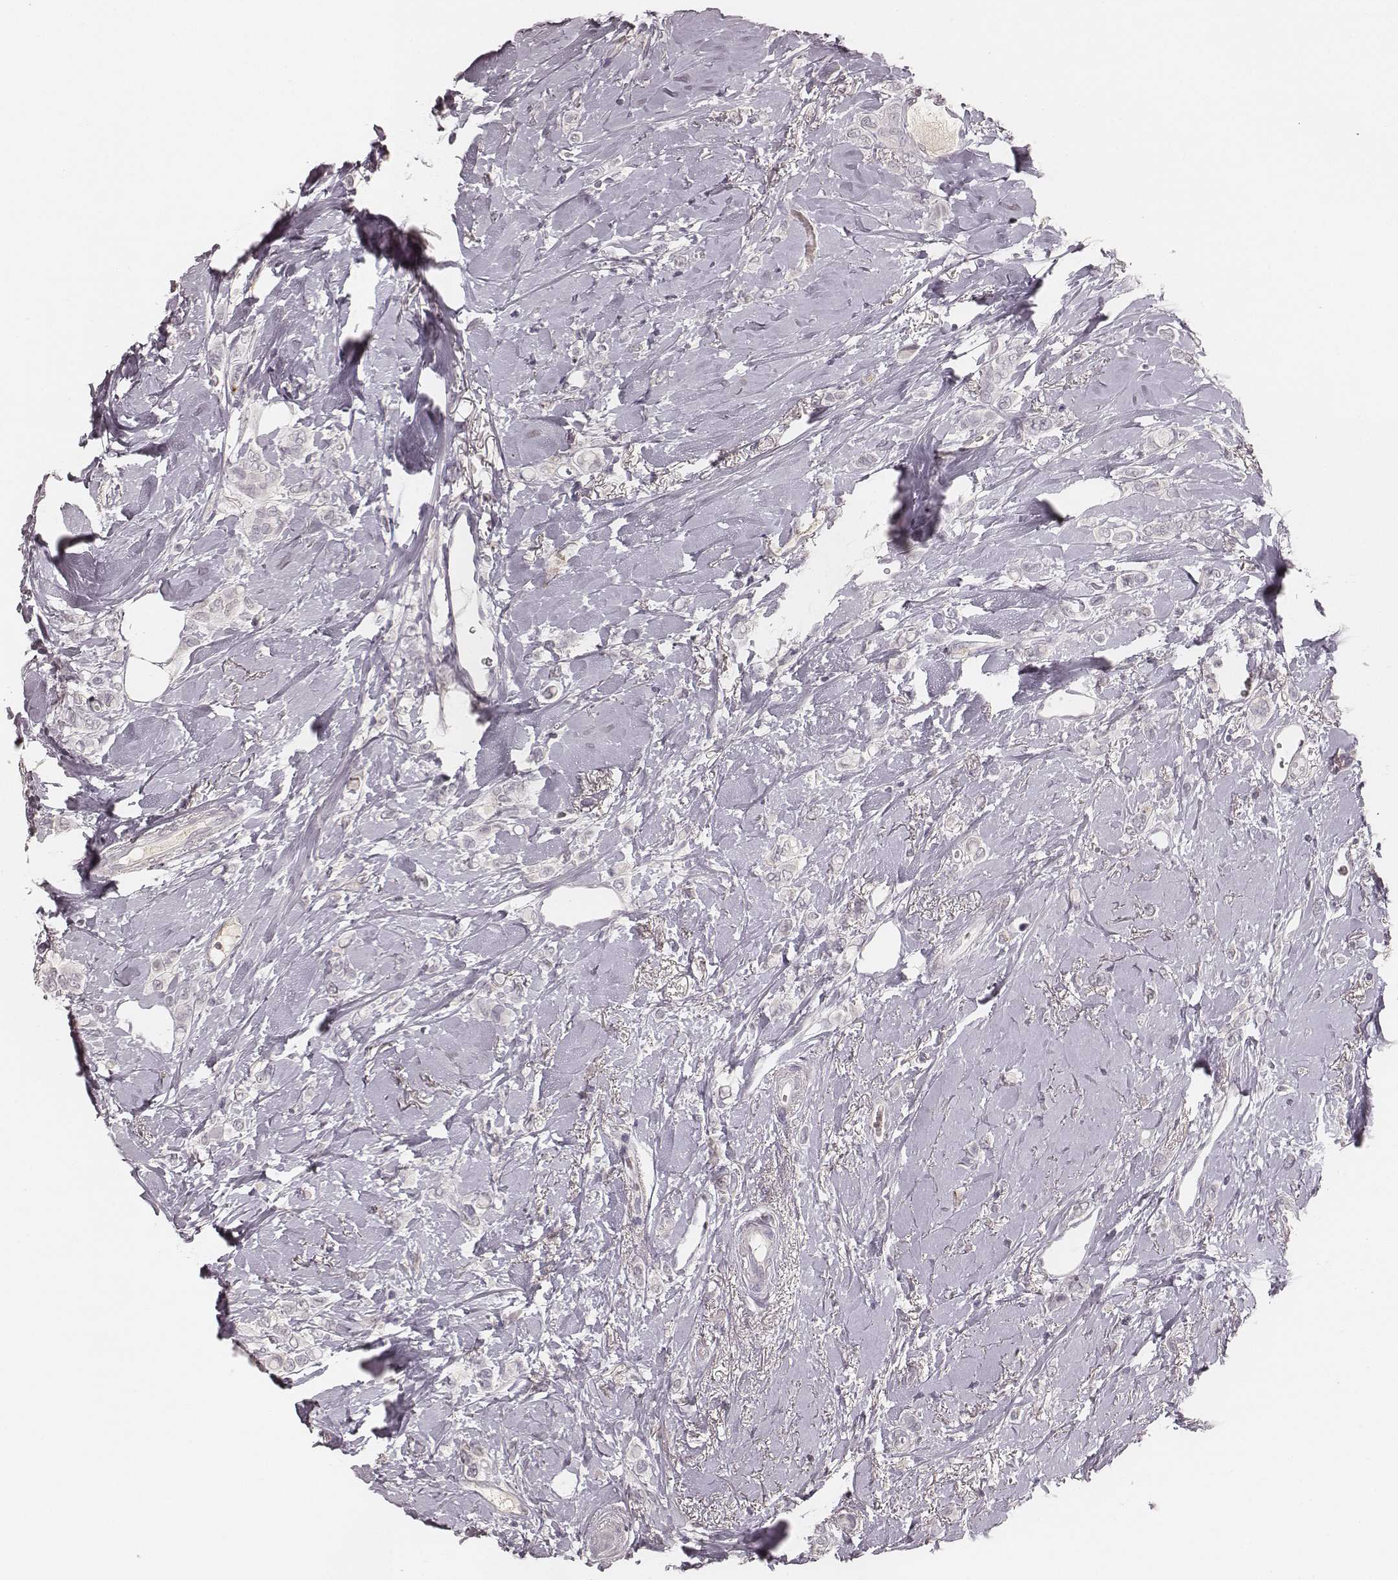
{"staining": {"intensity": "negative", "quantity": "none", "location": "none"}, "tissue": "breast cancer", "cell_type": "Tumor cells", "image_type": "cancer", "snomed": [{"axis": "morphology", "description": "Lobular carcinoma"}, {"axis": "topography", "description": "Breast"}], "caption": "The micrograph shows no staining of tumor cells in breast cancer.", "gene": "MADCAM1", "patient": {"sex": "female", "age": 66}}